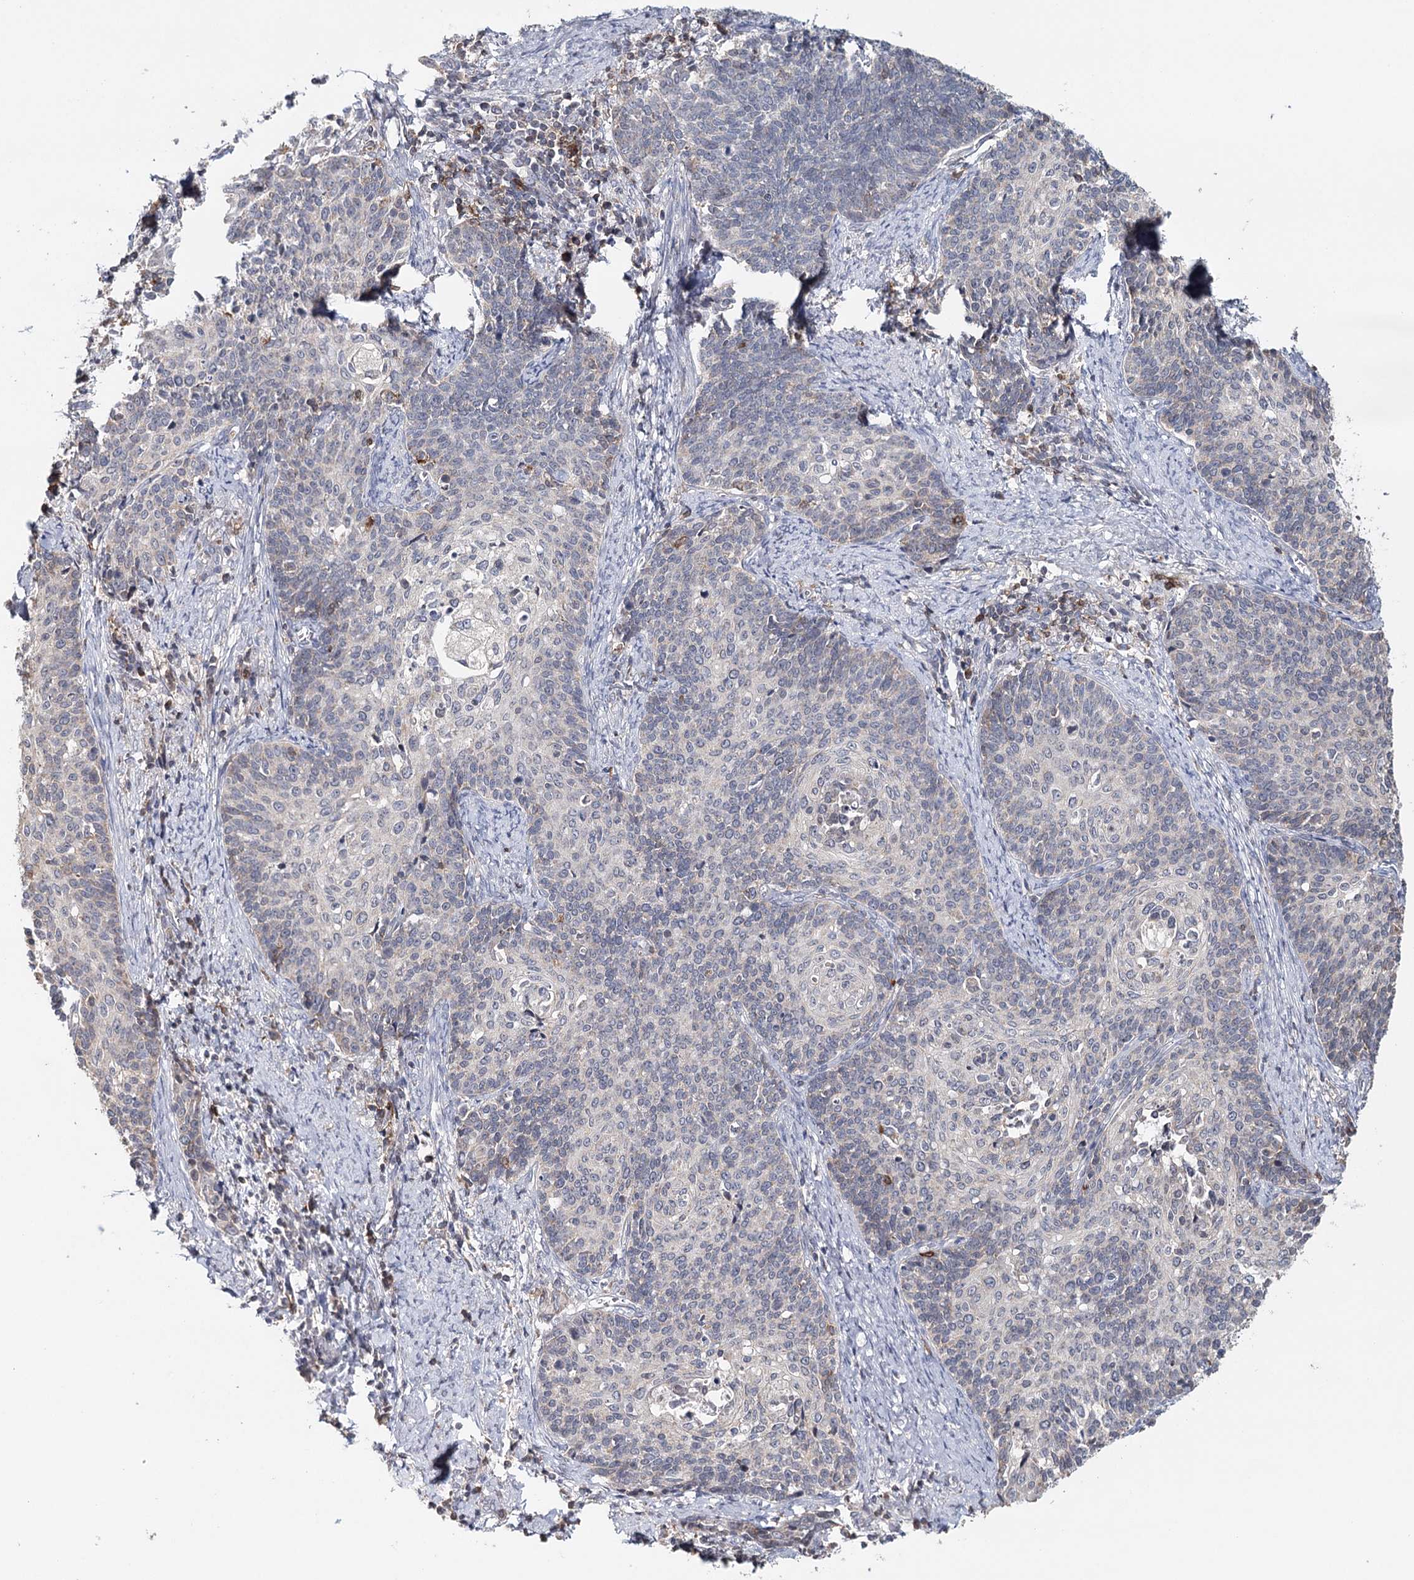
{"staining": {"intensity": "negative", "quantity": "none", "location": "none"}, "tissue": "cervical cancer", "cell_type": "Tumor cells", "image_type": "cancer", "snomed": [{"axis": "morphology", "description": "Squamous cell carcinoma, NOS"}, {"axis": "topography", "description": "Cervix"}], "caption": "This photomicrograph is of cervical cancer stained with immunohistochemistry to label a protein in brown with the nuclei are counter-stained blue. There is no staining in tumor cells.", "gene": "ICOS", "patient": {"sex": "female", "age": 39}}